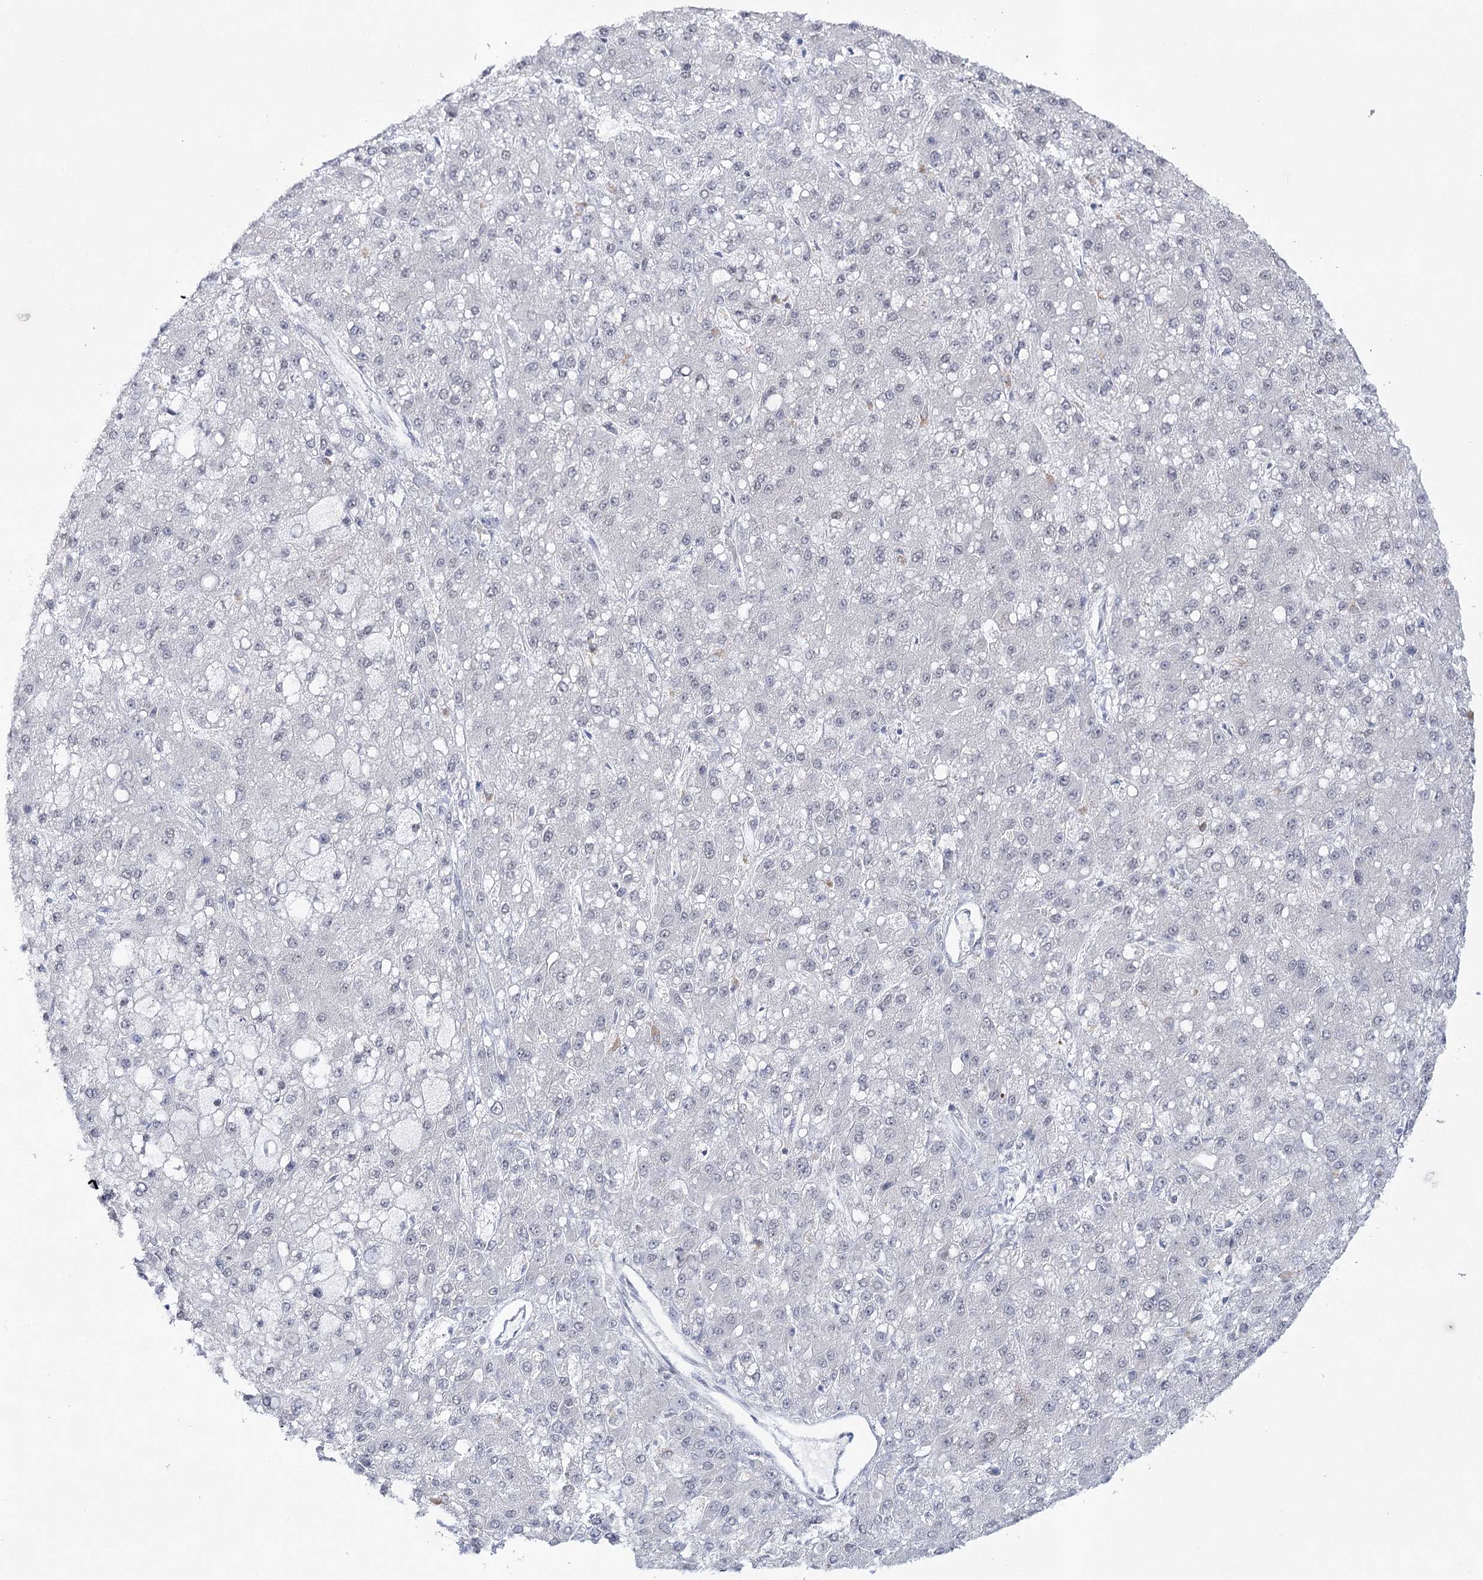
{"staining": {"intensity": "negative", "quantity": "none", "location": "none"}, "tissue": "liver cancer", "cell_type": "Tumor cells", "image_type": "cancer", "snomed": [{"axis": "morphology", "description": "Carcinoma, Hepatocellular, NOS"}, {"axis": "topography", "description": "Liver"}], "caption": "Tumor cells are negative for brown protein staining in hepatocellular carcinoma (liver). The staining is performed using DAB brown chromogen with nuclei counter-stained in using hematoxylin.", "gene": "ZC3H8", "patient": {"sex": "male", "age": 67}}